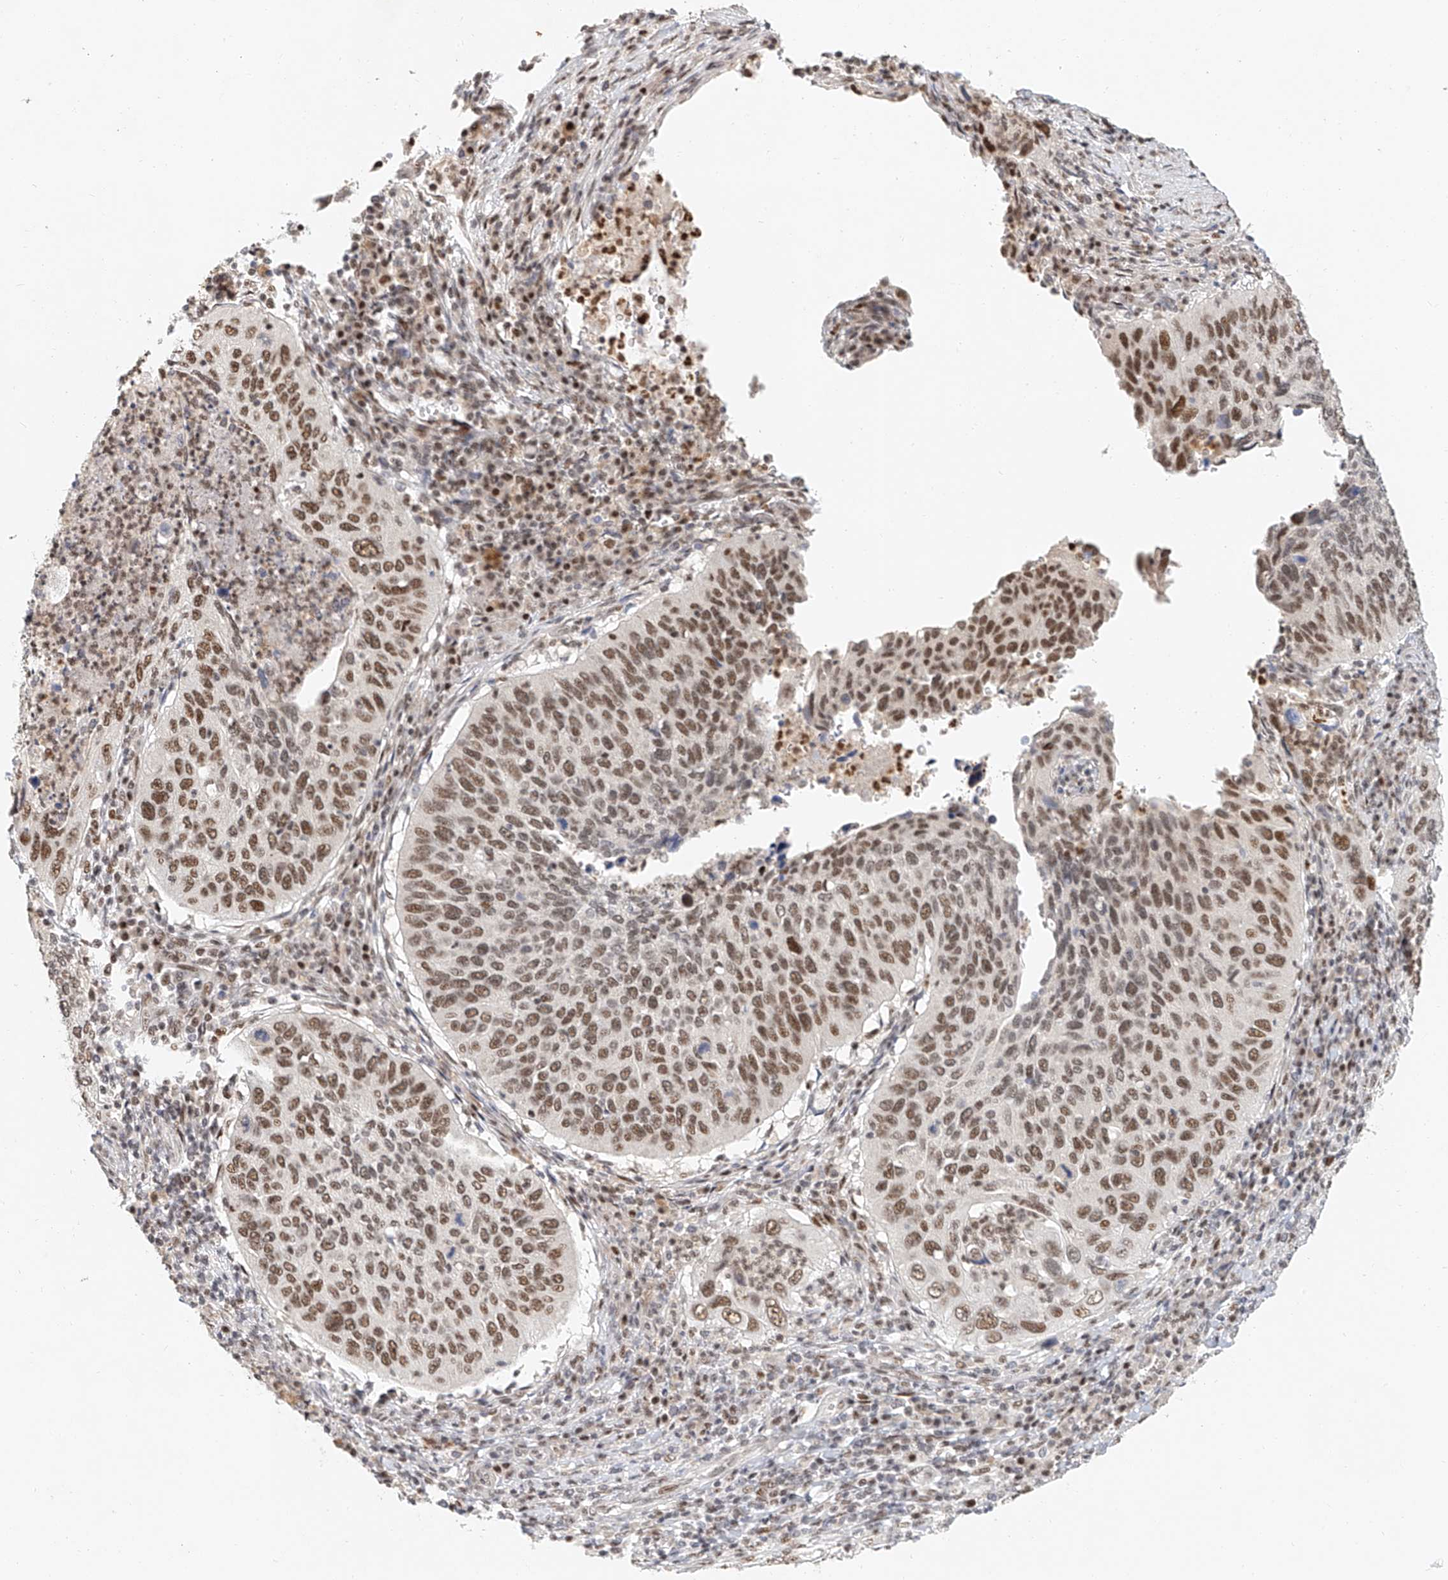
{"staining": {"intensity": "moderate", "quantity": ">75%", "location": "nuclear"}, "tissue": "cervical cancer", "cell_type": "Tumor cells", "image_type": "cancer", "snomed": [{"axis": "morphology", "description": "Squamous cell carcinoma, NOS"}, {"axis": "topography", "description": "Cervix"}], "caption": "Tumor cells demonstrate moderate nuclear staining in about >75% of cells in cervical squamous cell carcinoma.", "gene": "CXorf58", "patient": {"sex": "female", "age": 38}}